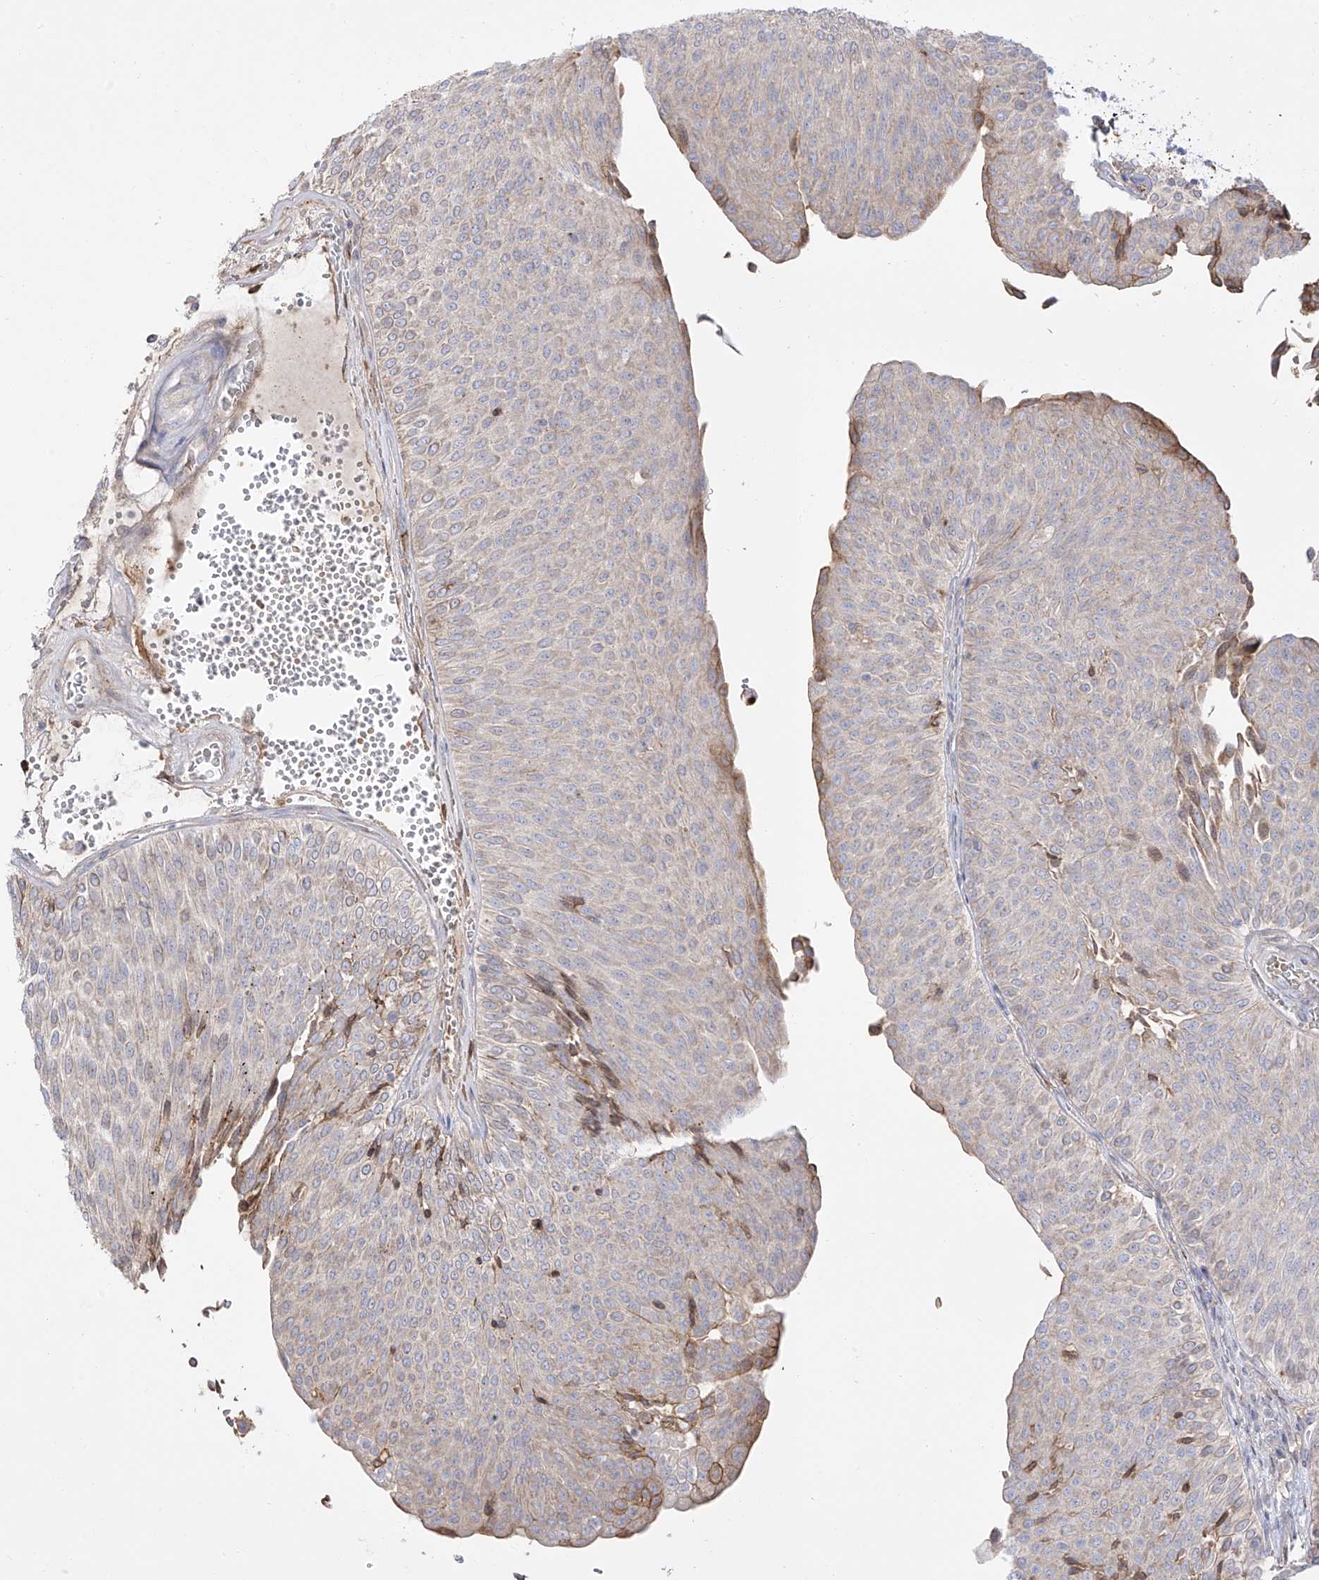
{"staining": {"intensity": "moderate", "quantity": "<25%", "location": "cytoplasmic/membranous"}, "tissue": "urothelial cancer", "cell_type": "Tumor cells", "image_type": "cancer", "snomed": [{"axis": "morphology", "description": "Urothelial carcinoma, Low grade"}, {"axis": "topography", "description": "Urinary bladder"}], "caption": "Protein expression analysis of human urothelial cancer reveals moderate cytoplasmic/membranous expression in approximately <25% of tumor cells.", "gene": "ZGRF1", "patient": {"sex": "male", "age": 78}}